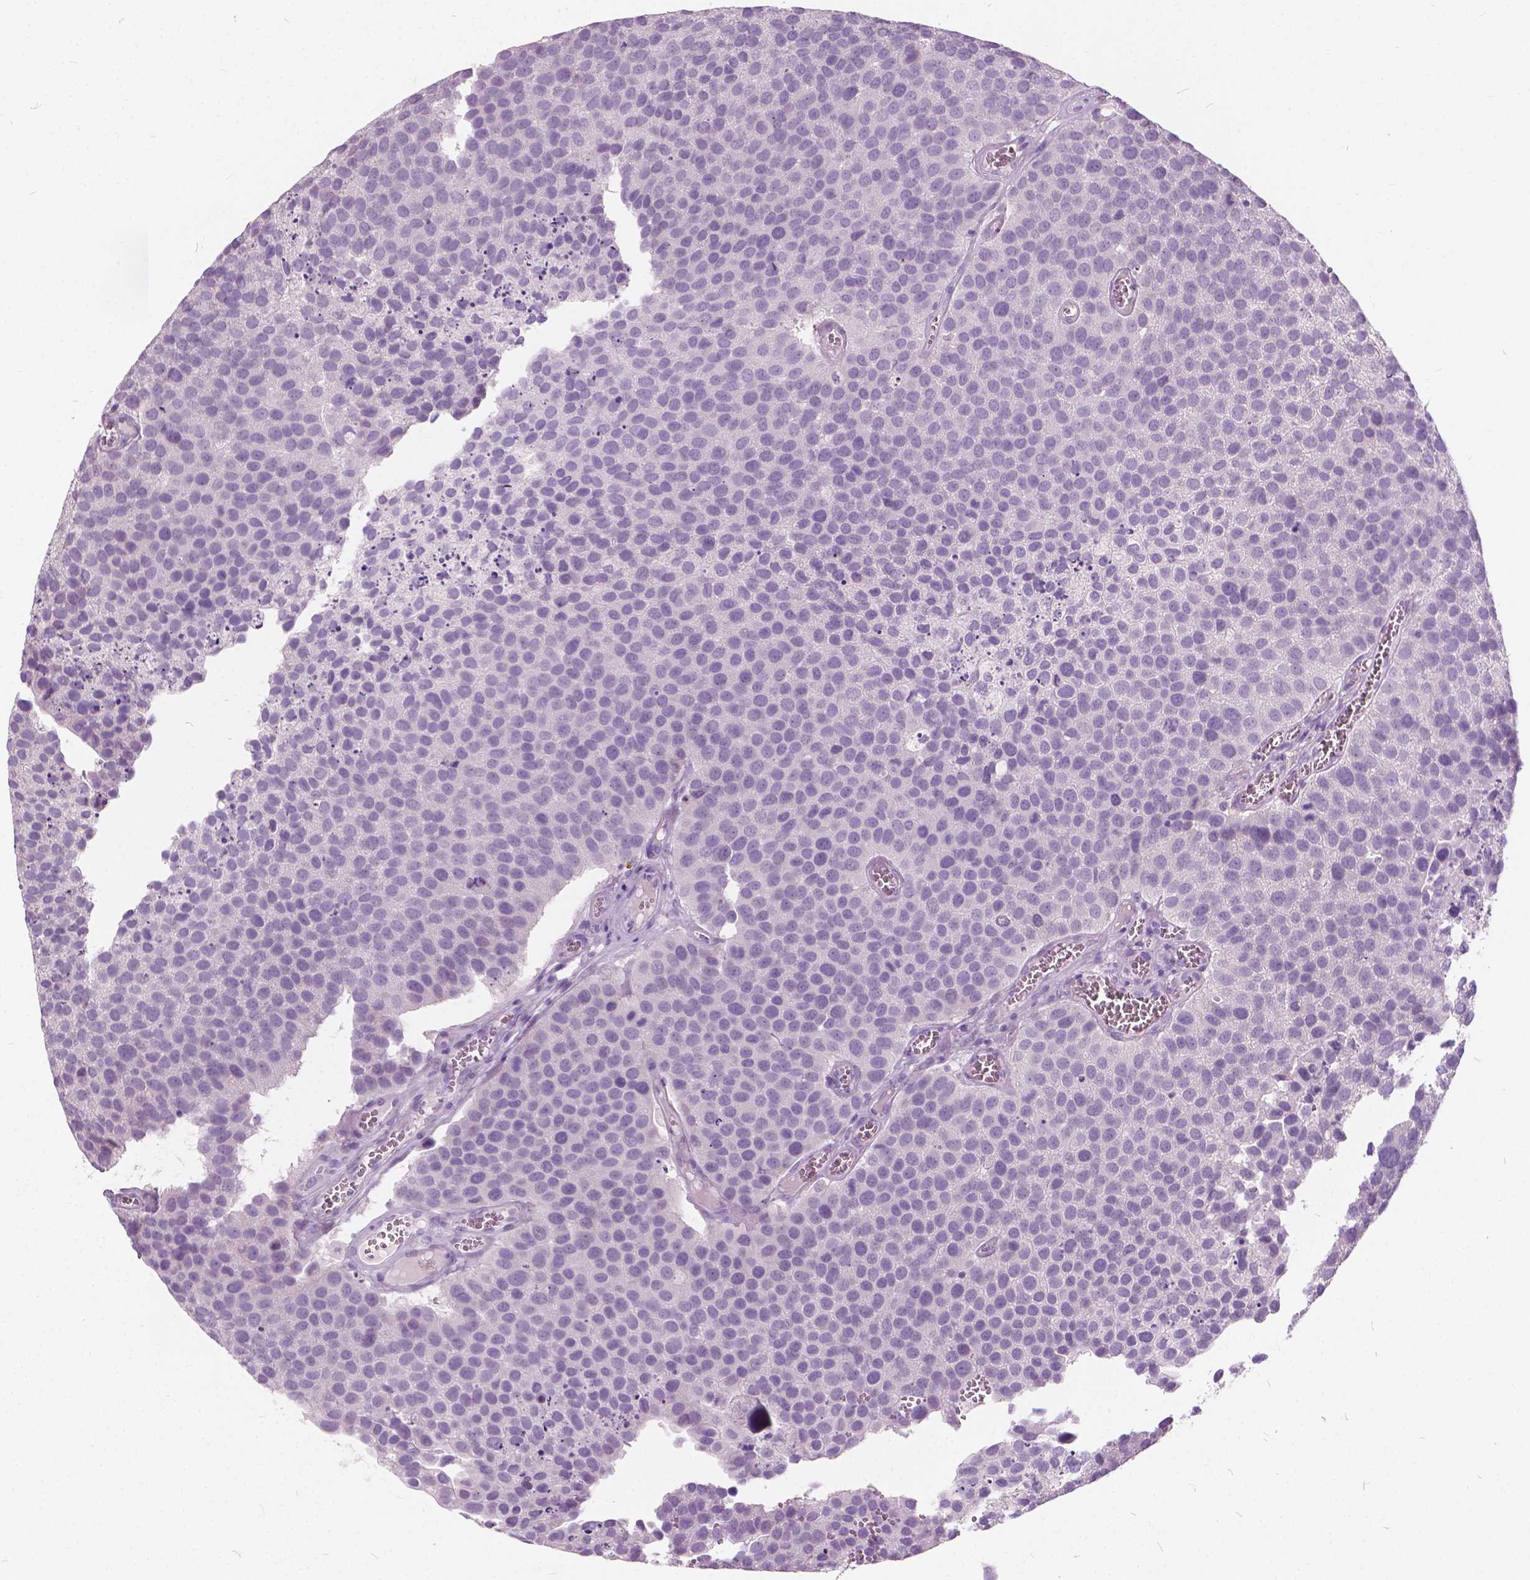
{"staining": {"intensity": "negative", "quantity": "none", "location": "none"}, "tissue": "urothelial cancer", "cell_type": "Tumor cells", "image_type": "cancer", "snomed": [{"axis": "morphology", "description": "Urothelial carcinoma, Low grade"}, {"axis": "topography", "description": "Urinary bladder"}], "caption": "The immunohistochemistry micrograph has no significant positivity in tumor cells of urothelial cancer tissue.", "gene": "DNM1", "patient": {"sex": "female", "age": 69}}